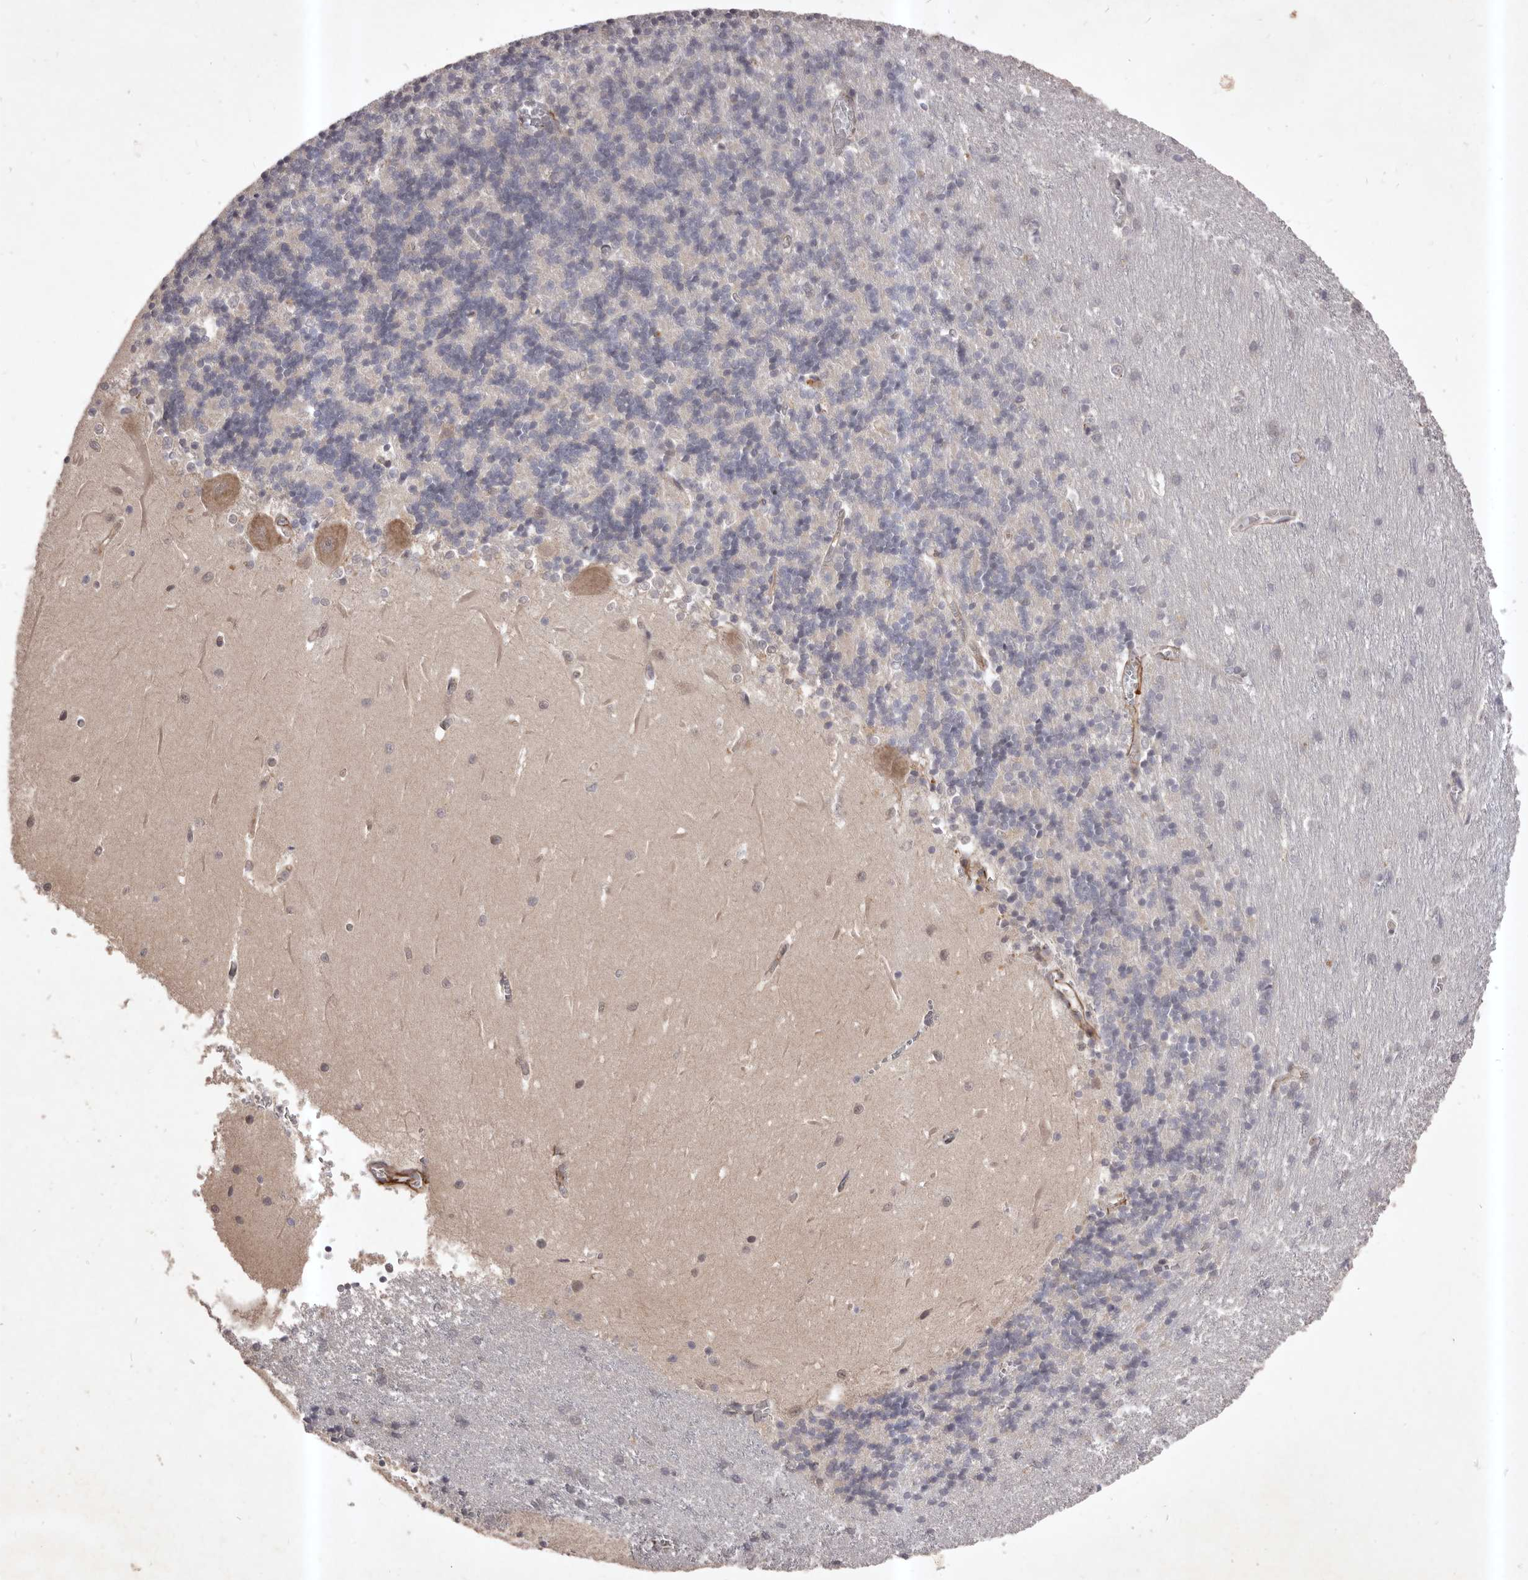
{"staining": {"intensity": "negative", "quantity": "none", "location": "none"}, "tissue": "cerebellum", "cell_type": "Cells in granular layer", "image_type": "normal", "snomed": [{"axis": "morphology", "description": "Normal tissue, NOS"}, {"axis": "topography", "description": "Cerebellum"}], "caption": "IHC of benign cerebellum shows no positivity in cells in granular layer.", "gene": "HBS1L", "patient": {"sex": "male", "age": 37}}